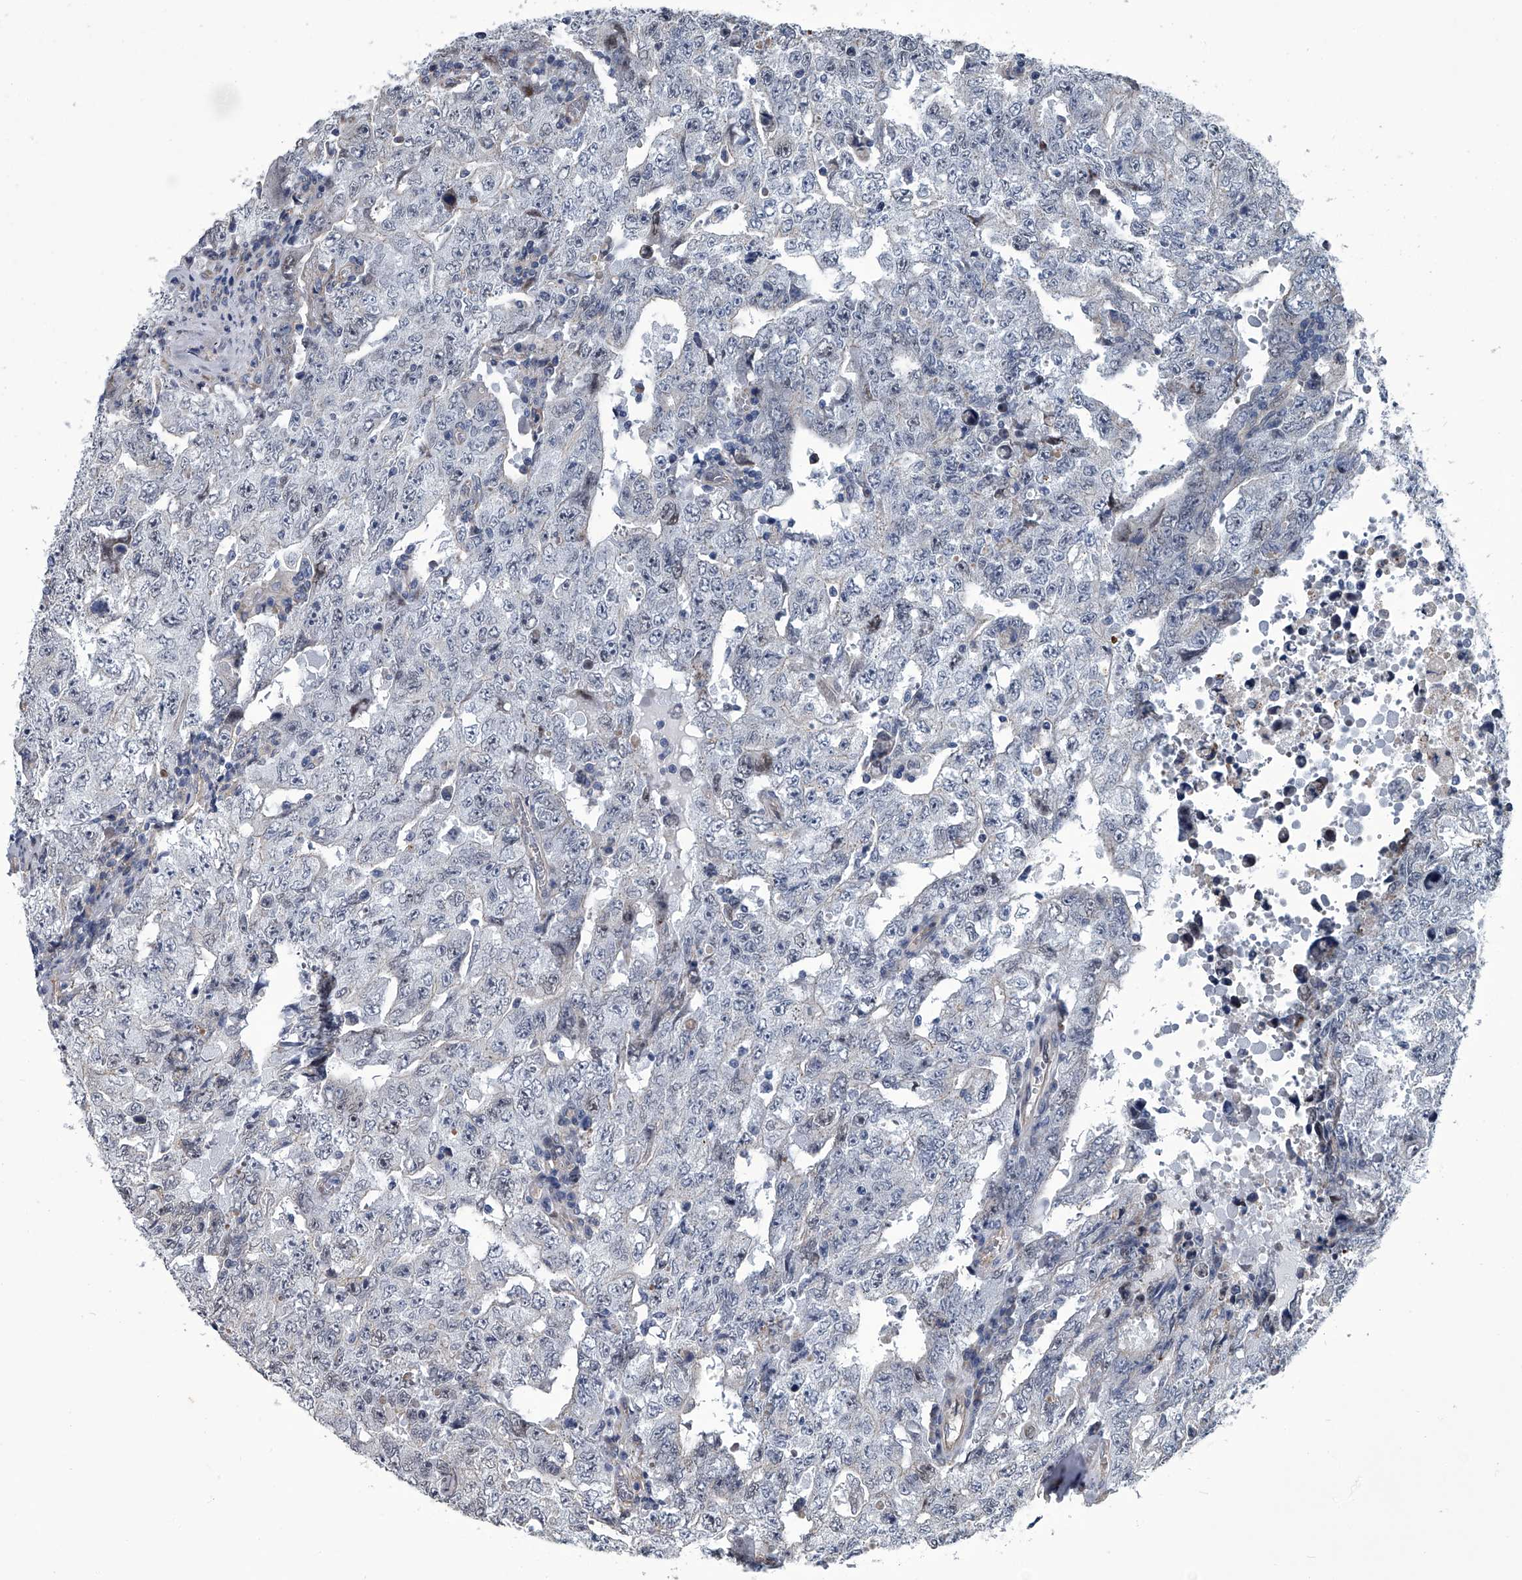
{"staining": {"intensity": "negative", "quantity": "none", "location": "none"}, "tissue": "testis cancer", "cell_type": "Tumor cells", "image_type": "cancer", "snomed": [{"axis": "morphology", "description": "Carcinoma, Embryonal, NOS"}, {"axis": "topography", "description": "Testis"}], "caption": "Tumor cells are negative for brown protein staining in embryonal carcinoma (testis). (IHC, brightfield microscopy, high magnification).", "gene": "ABCG1", "patient": {"sex": "male", "age": 26}}